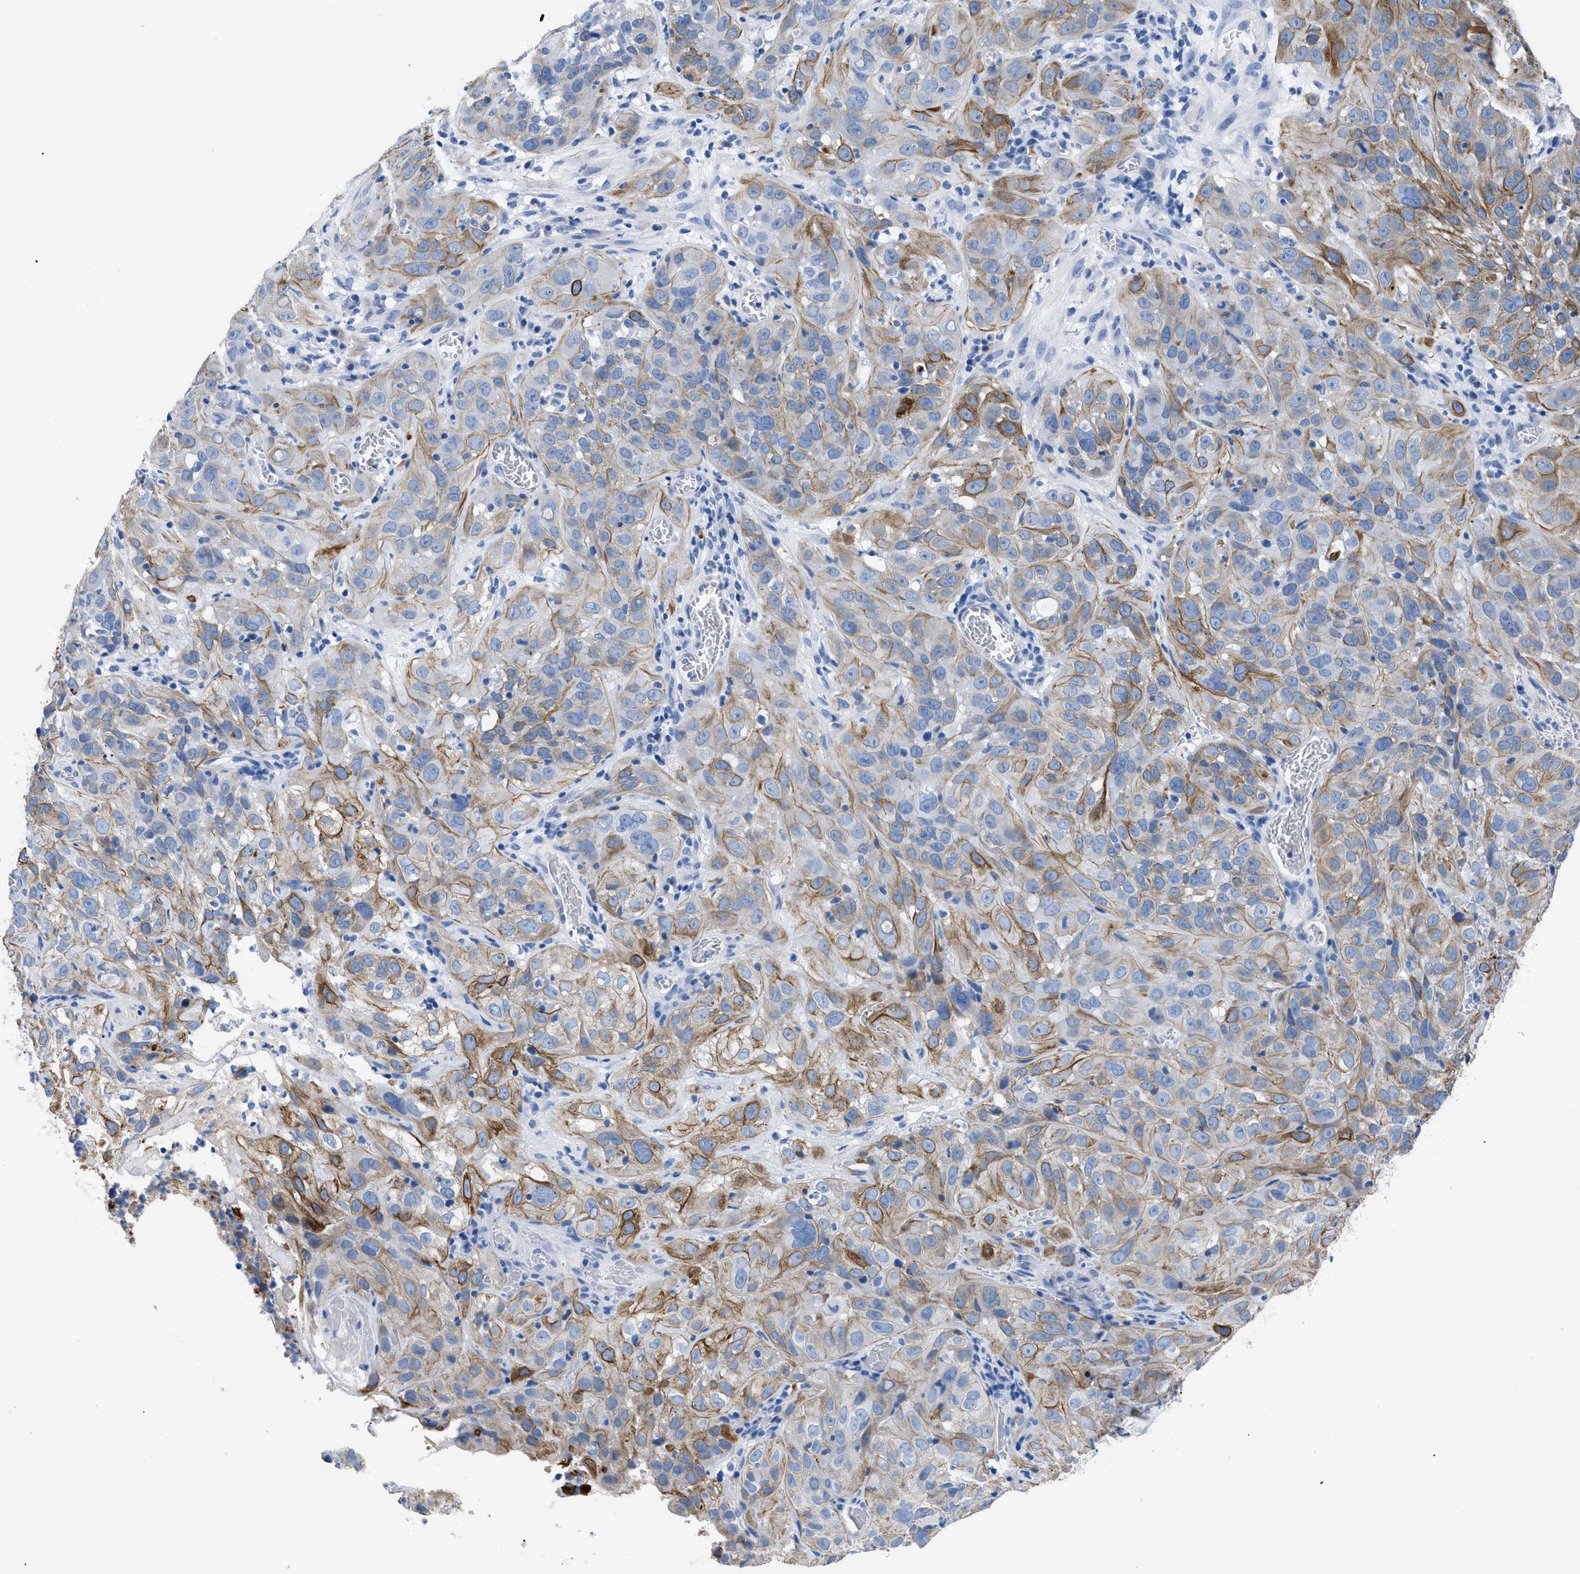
{"staining": {"intensity": "moderate", "quantity": "25%-75%", "location": "cytoplasmic/membranous"}, "tissue": "cervical cancer", "cell_type": "Tumor cells", "image_type": "cancer", "snomed": [{"axis": "morphology", "description": "Squamous cell carcinoma, NOS"}, {"axis": "topography", "description": "Cervix"}], "caption": "There is medium levels of moderate cytoplasmic/membranous positivity in tumor cells of cervical squamous cell carcinoma, as demonstrated by immunohistochemical staining (brown color).", "gene": "TMEM68", "patient": {"sex": "female", "age": 32}}